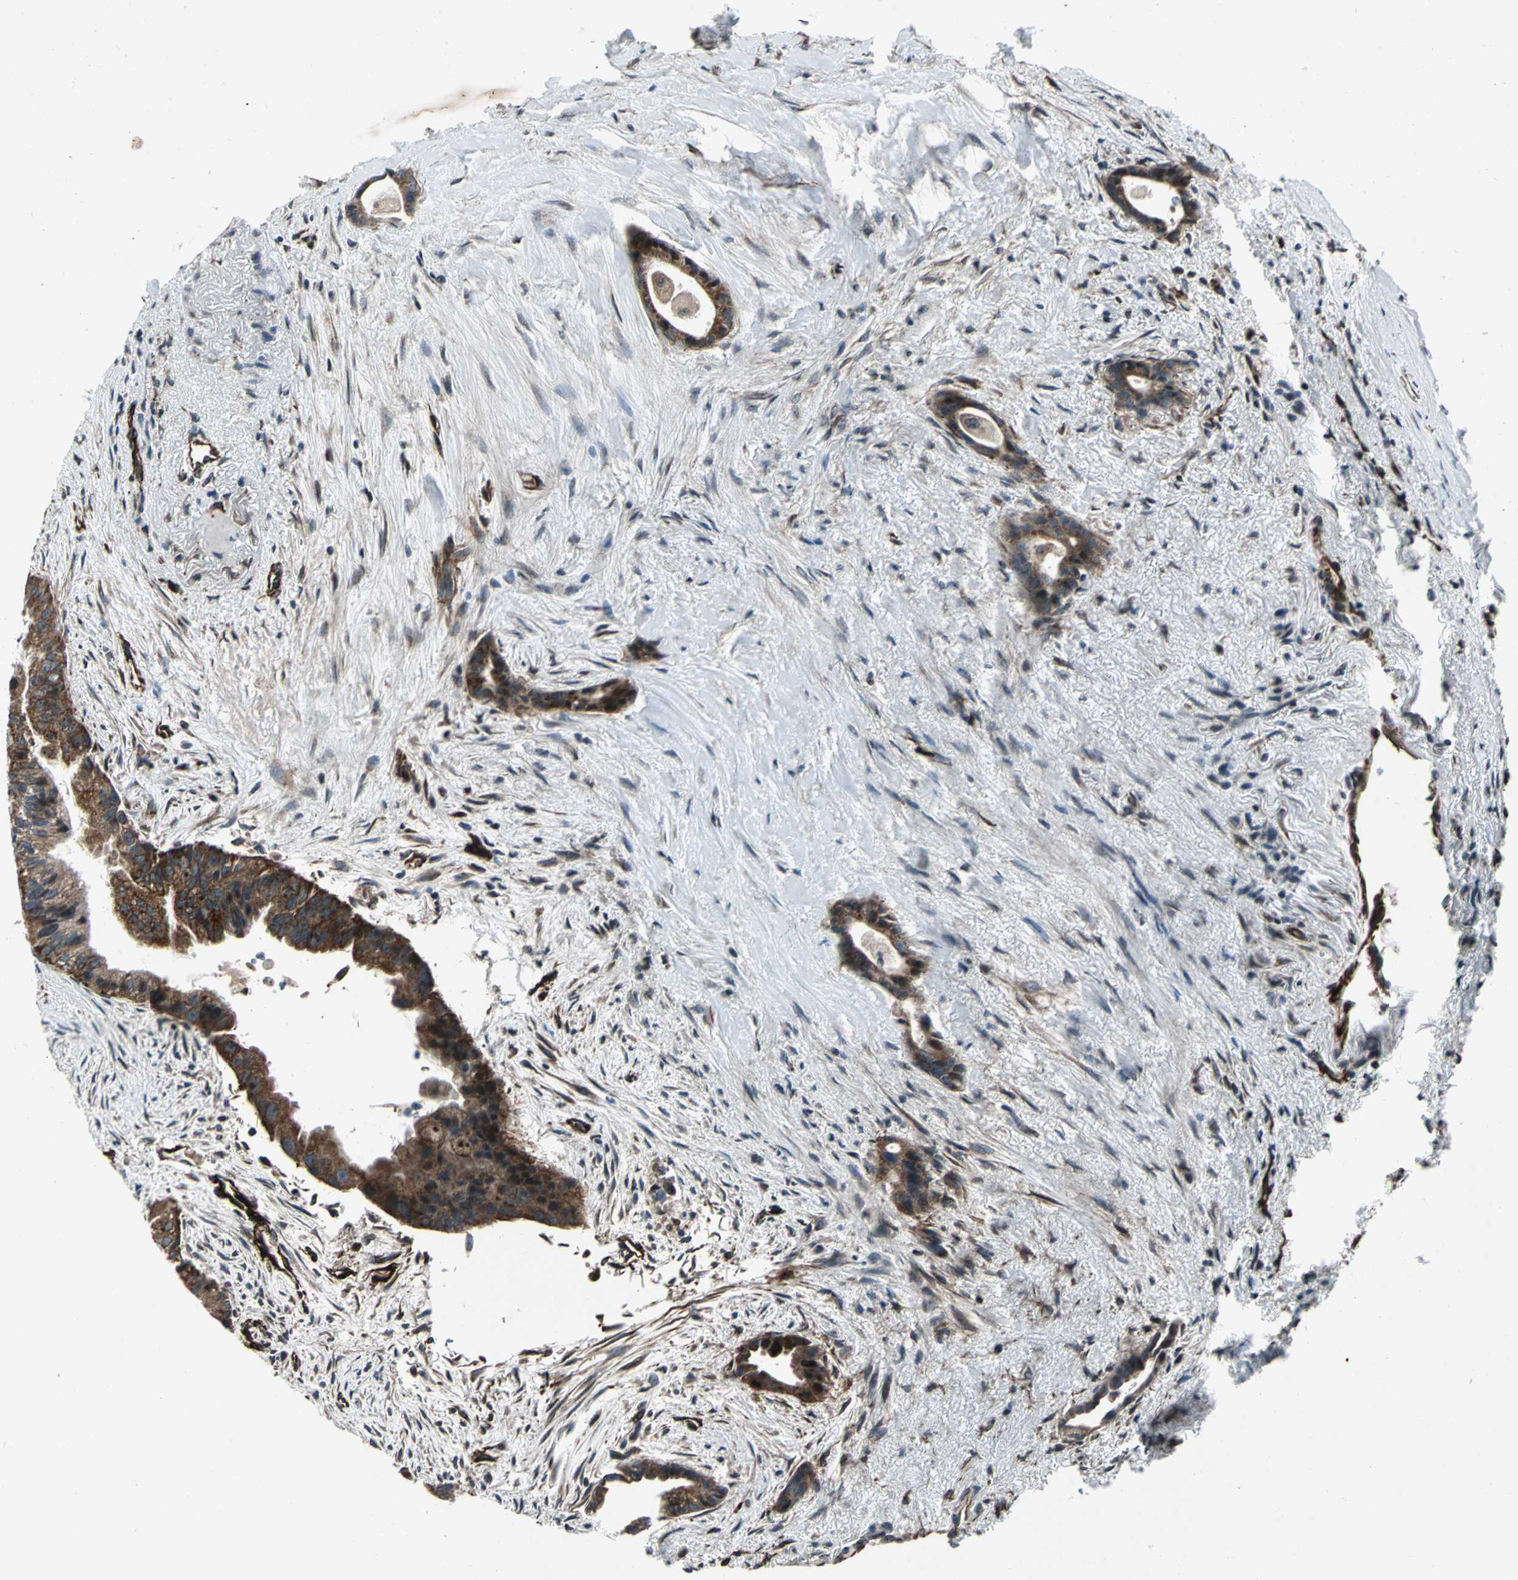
{"staining": {"intensity": "strong", "quantity": ">75%", "location": "cytoplasmic/membranous"}, "tissue": "liver cancer", "cell_type": "Tumor cells", "image_type": "cancer", "snomed": [{"axis": "morphology", "description": "Cholangiocarcinoma"}, {"axis": "topography", "description": "Liver"}], "caption": "A histopathology image showing strong cytoplasmic/membranous staining in approximately >75% of tumor cells in liver cholangiocarcinoma, as visualized by brown immunohistochemical staining.", "gene": "EXD2", "patient": {"sex": "female", "age": 55}}